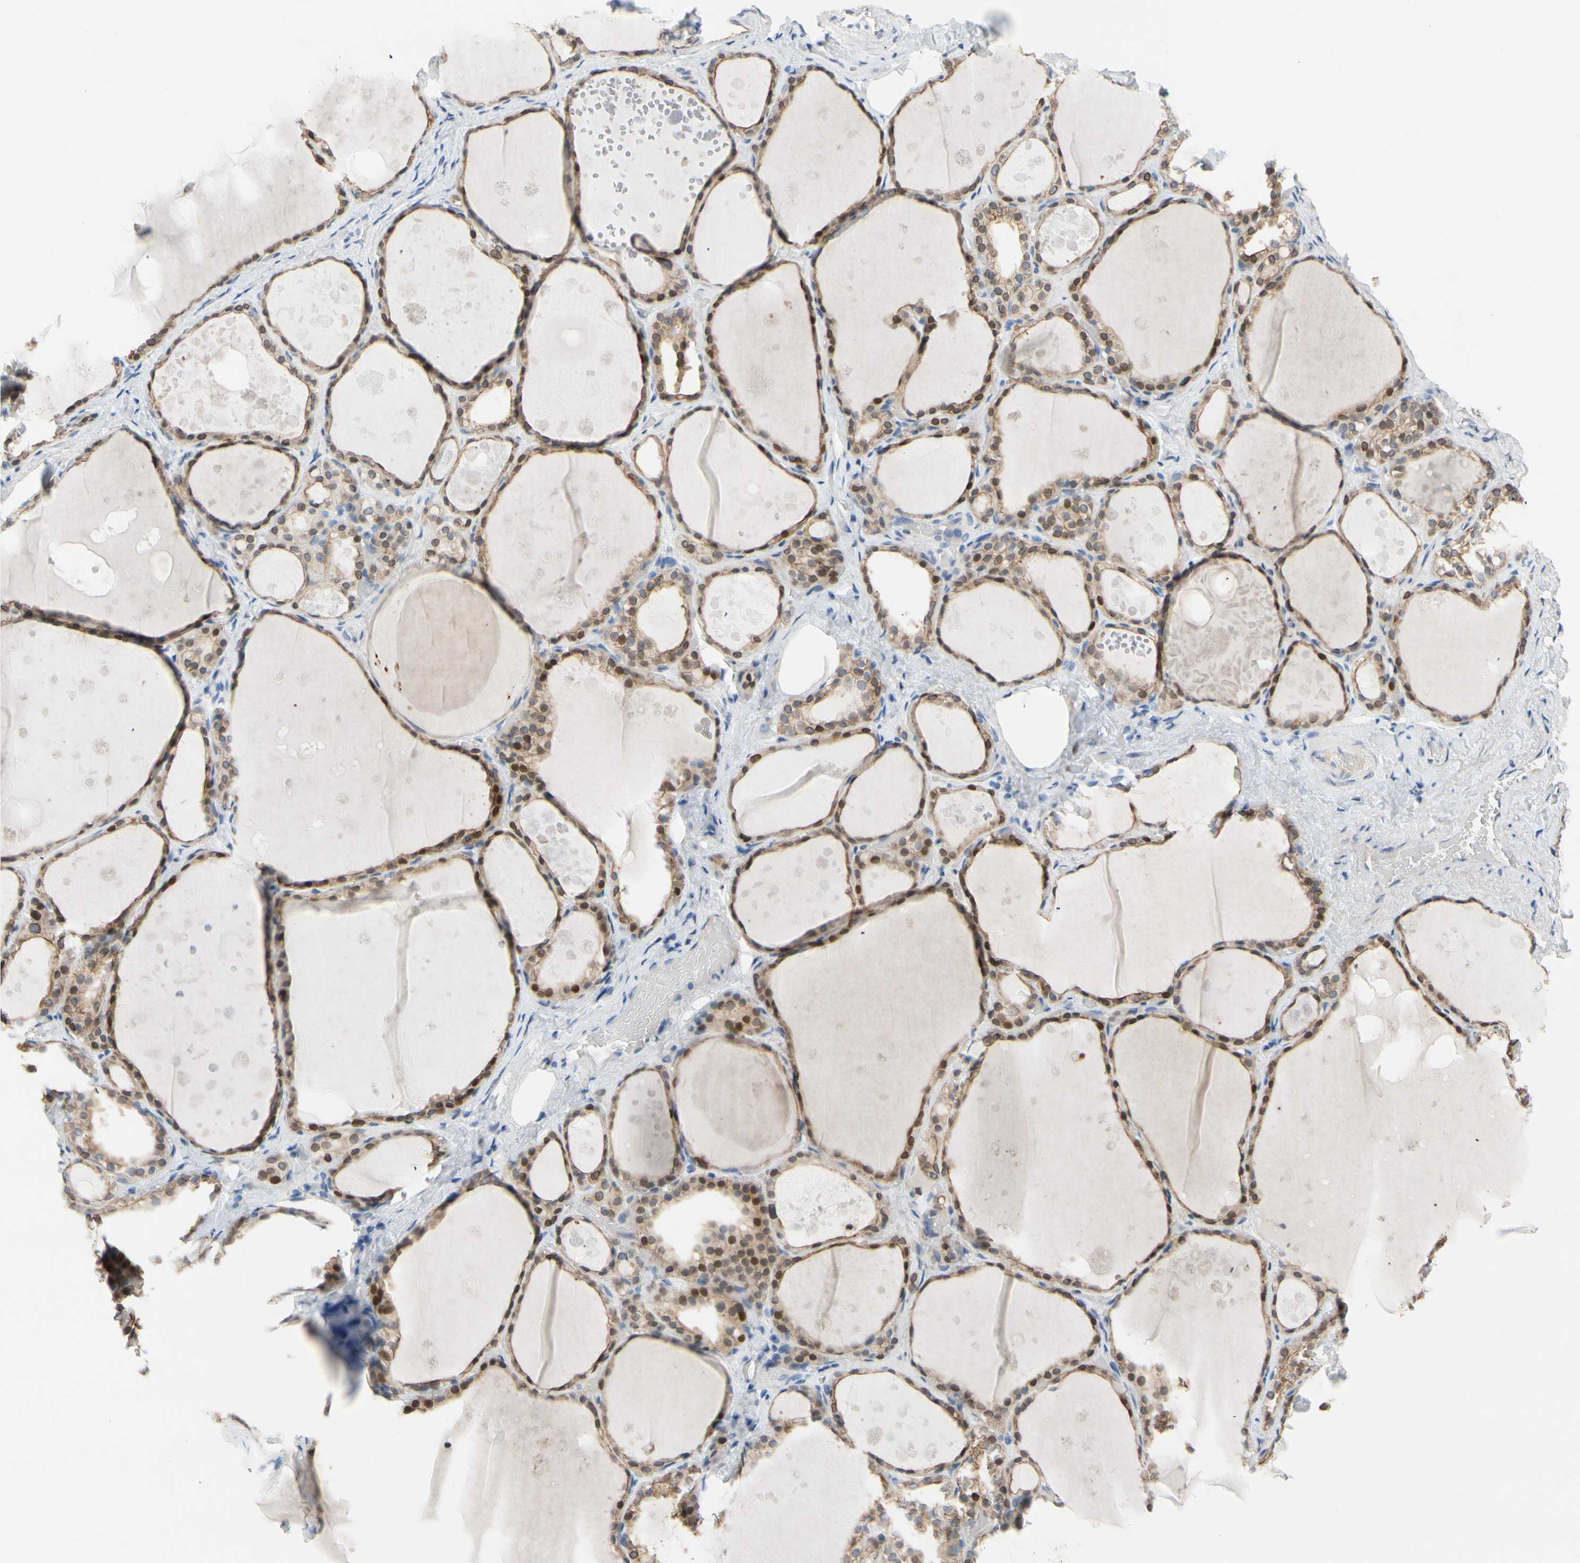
{"staining": {"intensity": "moderate", "quantity": ">75%", "location": "cytoplasmic/membranous,nuclear"}, "tissue": "thyroid gland", "cell_type": "Glandular cells", "image_type": "normal", "snomed": [{"axis": "morphology", "description": "Normal tissue, NOS"}, {"axis": "topography", "description": "Thyroid gland"}], "caption": "Thyroid gland stained with DAB (3,3'-diaminobenzidine) immunohistochemistry (IHC) exhibits medium levels of moderate cytoplasmic/membranous,nuclear expression in approximately >75% of glandular cells. The protein is shown in brown color, while the nuclei are stained blue.", "gene": "ZNF132", "patient": {"sex": "male", "age": 61}}